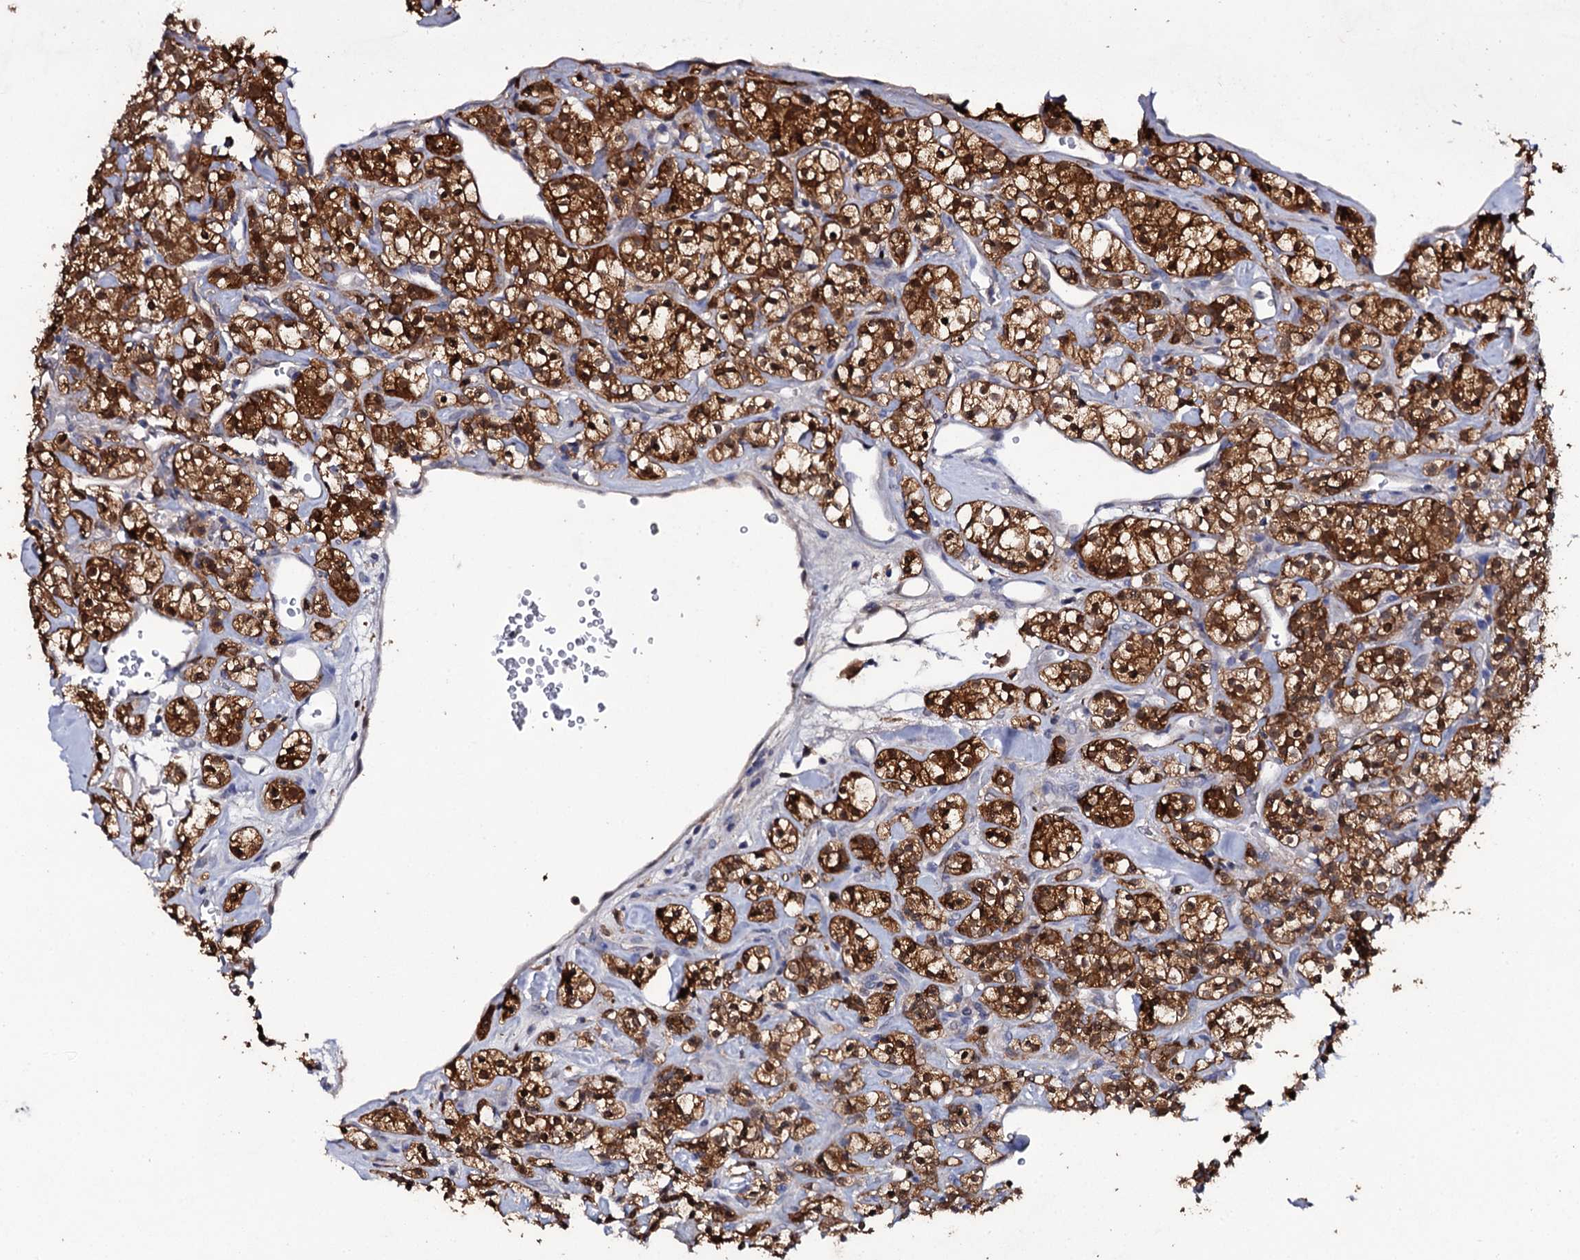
{"staining": {"intensity": "strong", "quantity": ">75%", "location": "cytoplasmic/membranous,nuclear"}, "tissue": "renal cancer", "cell_type": "Tumor cells", "image_type": "cancer", "snomed": [{"axis": "morphology", "description": "Adenocarcinoma, NOS"}, {"axis": "topography", "description": "Kidney"}], "caption": "Protein expression analysis of human renal cancer reveals strong cytoplasmic/membranous and nuclear positivity in approximately >75% of tumor cells.", "gene": "CRYL1", "patient": {"sex": "male", "age": 77}}